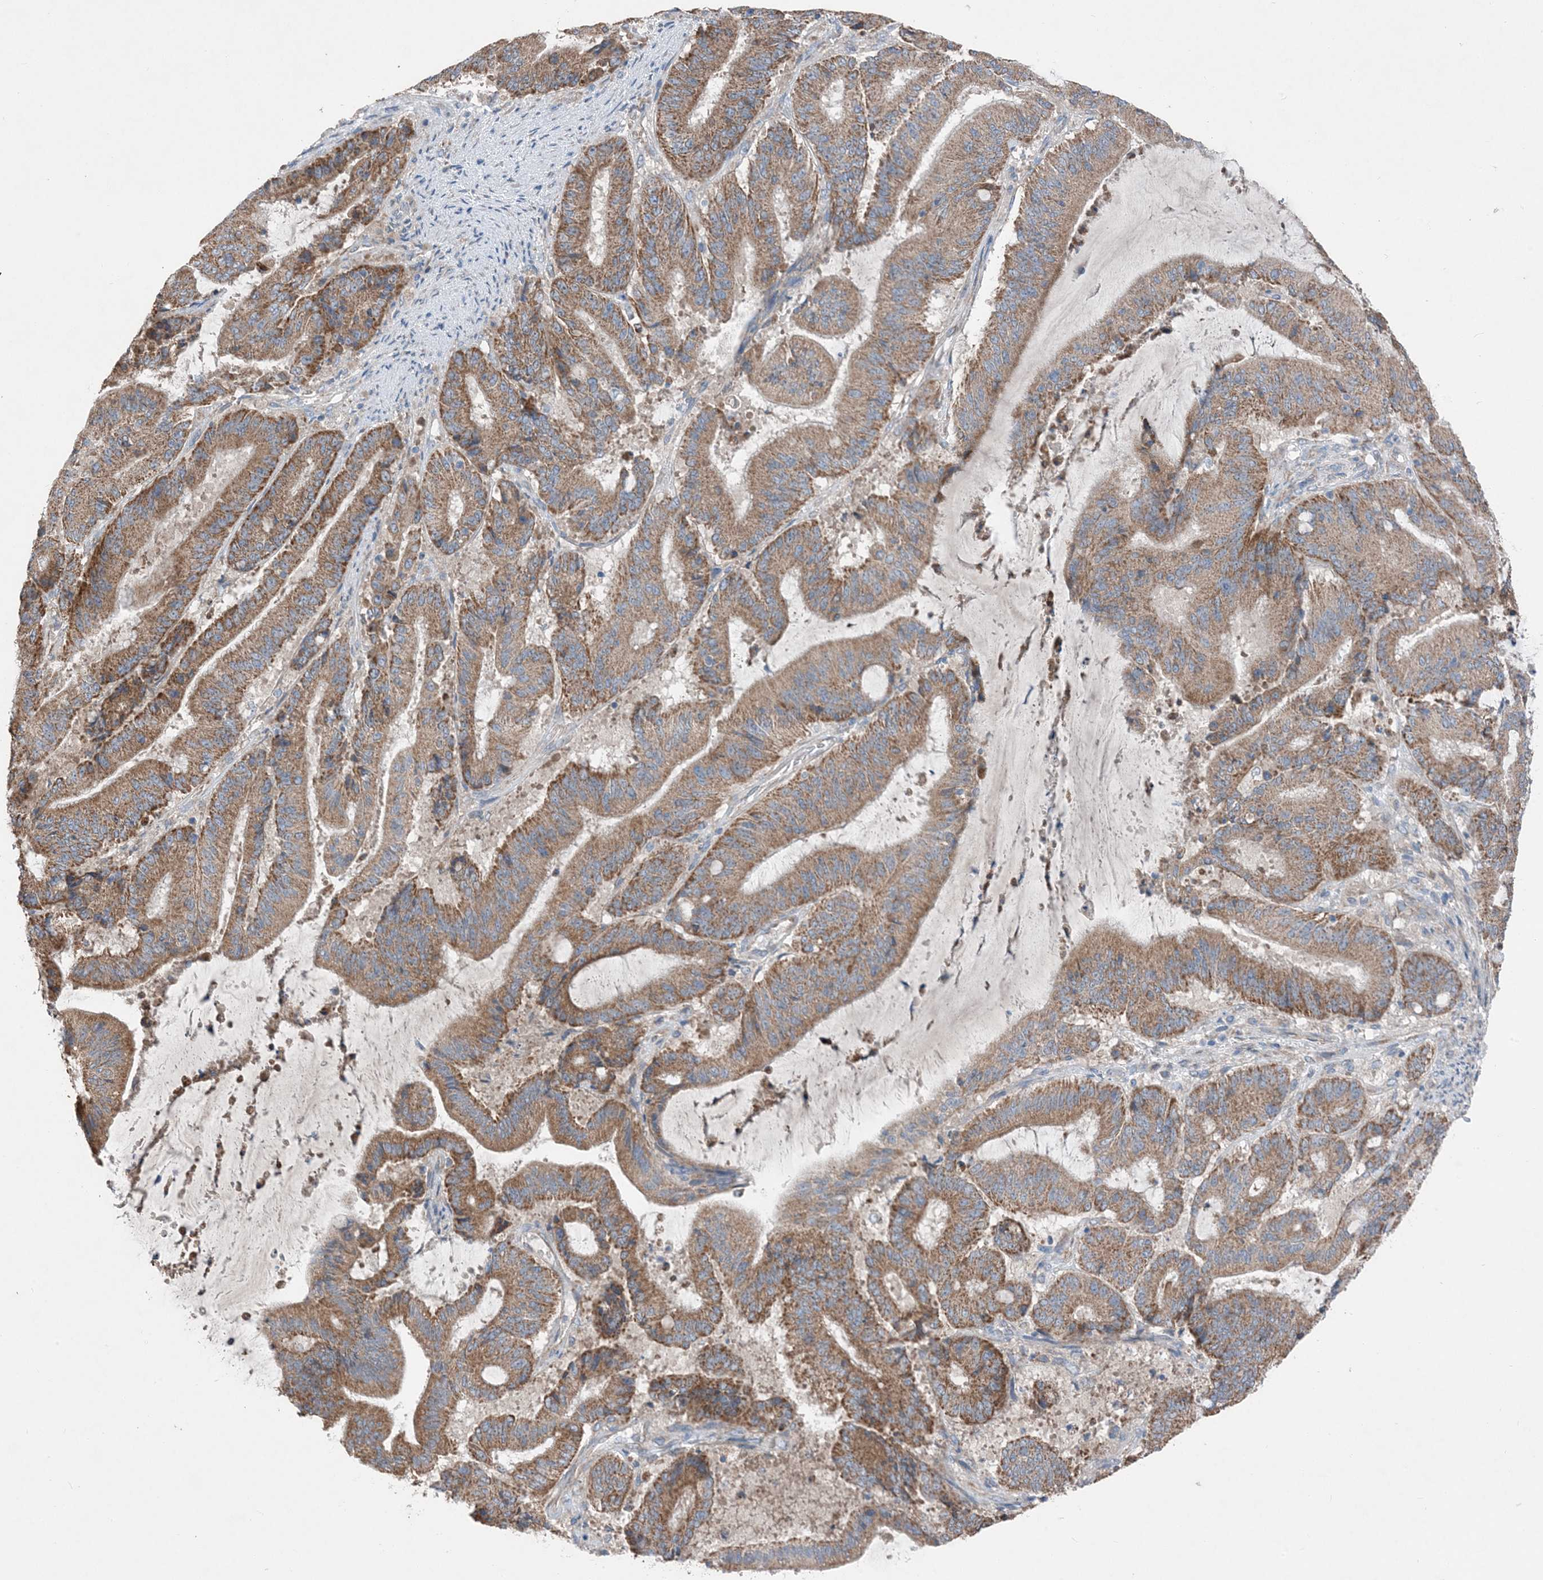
{"staining": {"intensity": "moderate", "quantity": ">75%", "location": "cytoplasmic/membranous"}, "tissue": "liver cancer", "cell_type": "Tumor cells", "image_type": "cancer", "snomed": [{"axis": "morphology", "description": "Normal tissue, NOS"}, {"axis": "morphology", "description": "Cholangiocarcinoma"}, {"axis": "topography", "description": "Liver"}, {"axis": "topography", "description": "Peripheral nerve tissue"}], "caption": "Protein staining demonstrates moderate cytoplasmic/membranous positivity in about >75% of tumor cells in cholangiocarcinoma (liver).", "gene": "DHX30", "patient": {"sex": "female", "age": 73}}